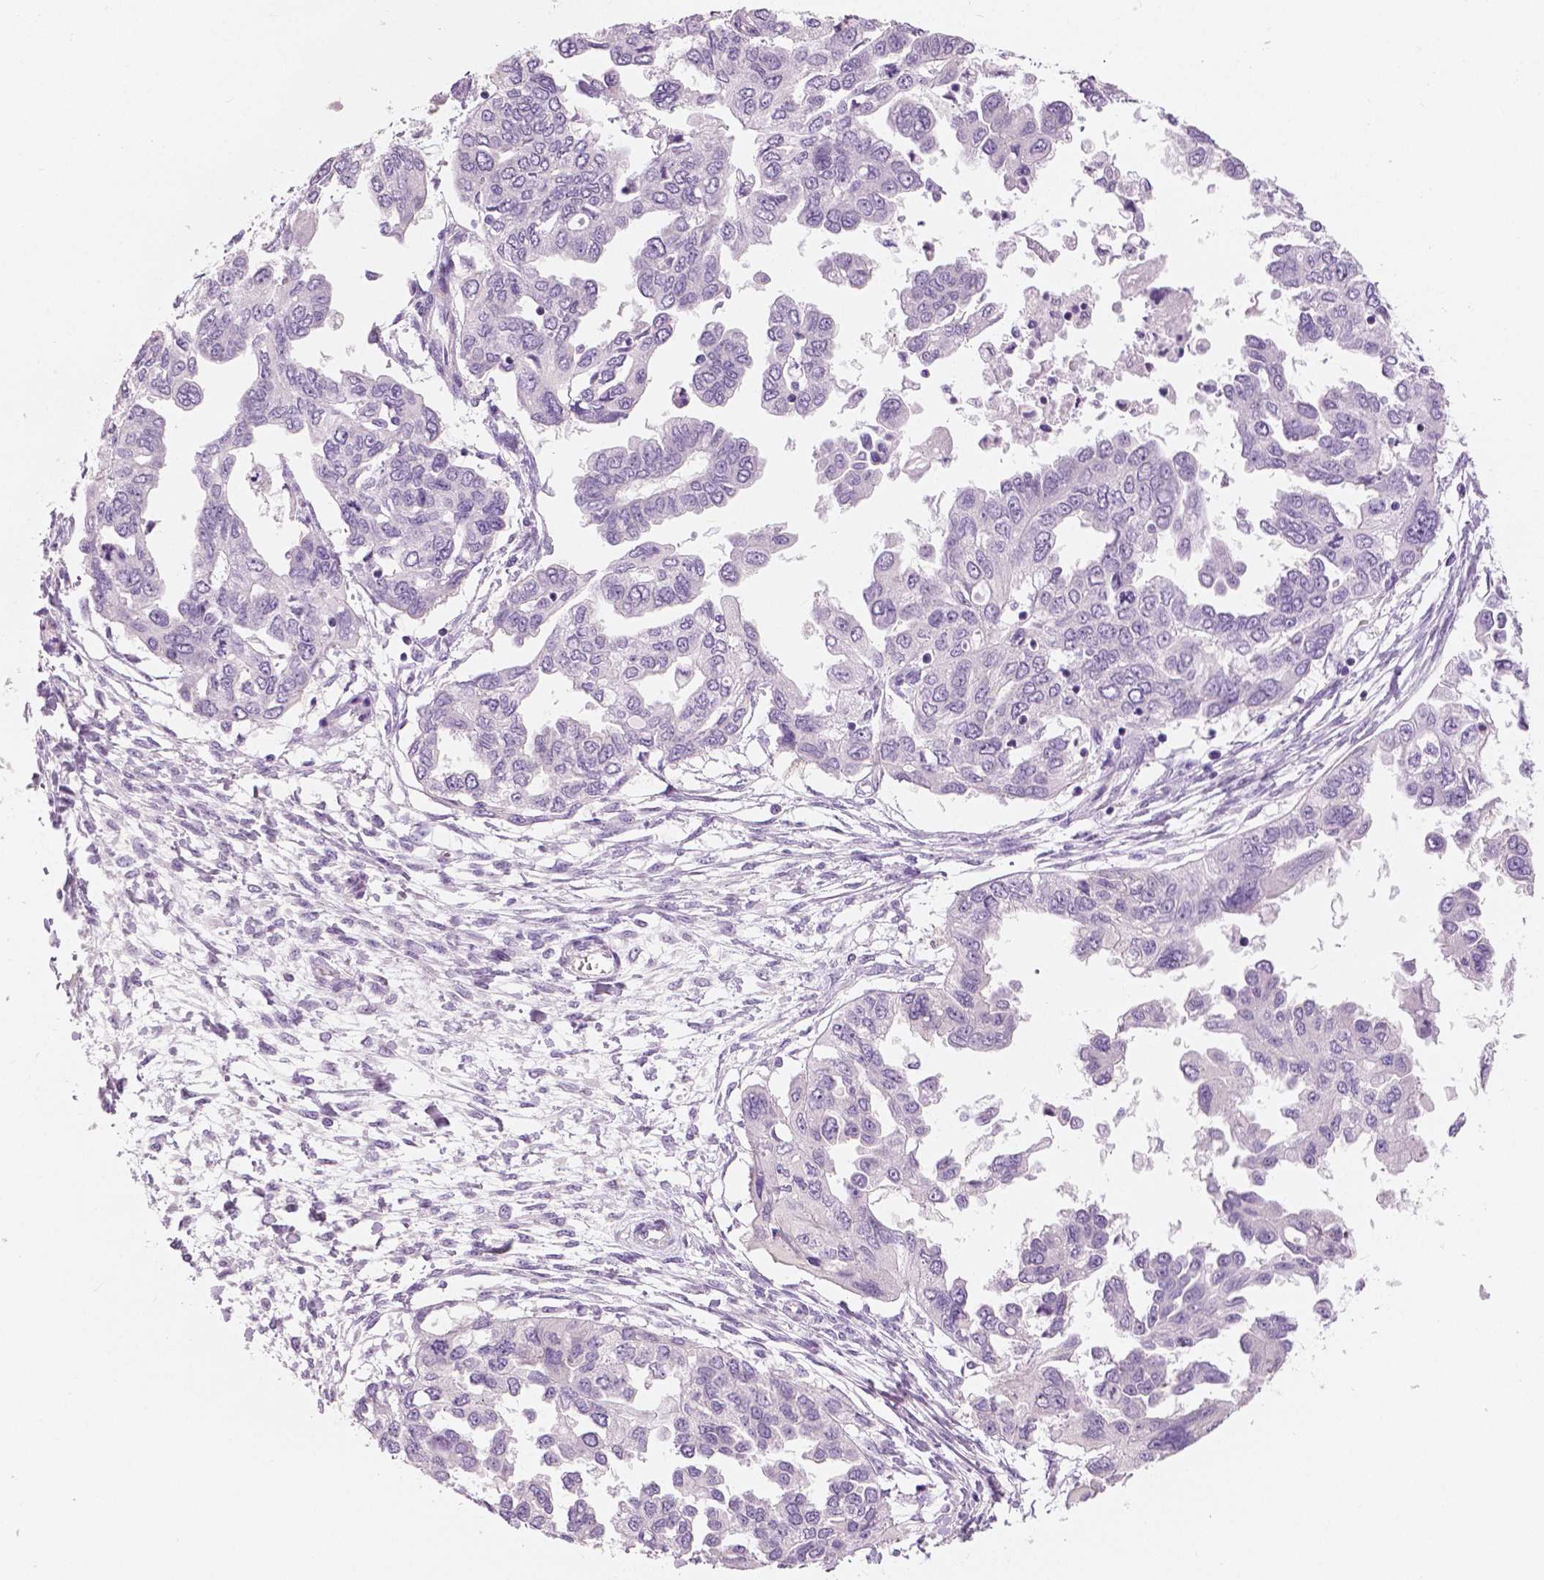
{"staining": {"intensity": "negative", "quantity": "none", "location": "none"}, "tissue": "ovarian cancer", "cell_type": "Tumor cells", "image_type": "cancer", "snomed": [{"axis": "morphology", "description": "Cystadenocarcinoma, serous, NOS"}, {"axis": "topography", "description": "Ovary"}], "caption": "A photomicrograph of serous cystadenocarcinoma (ovarian) stained for a protein exhibits no brown staining in tumor cells.", "gene": "SLC24A1", "patient": {"sex": "female", "age": 53}}